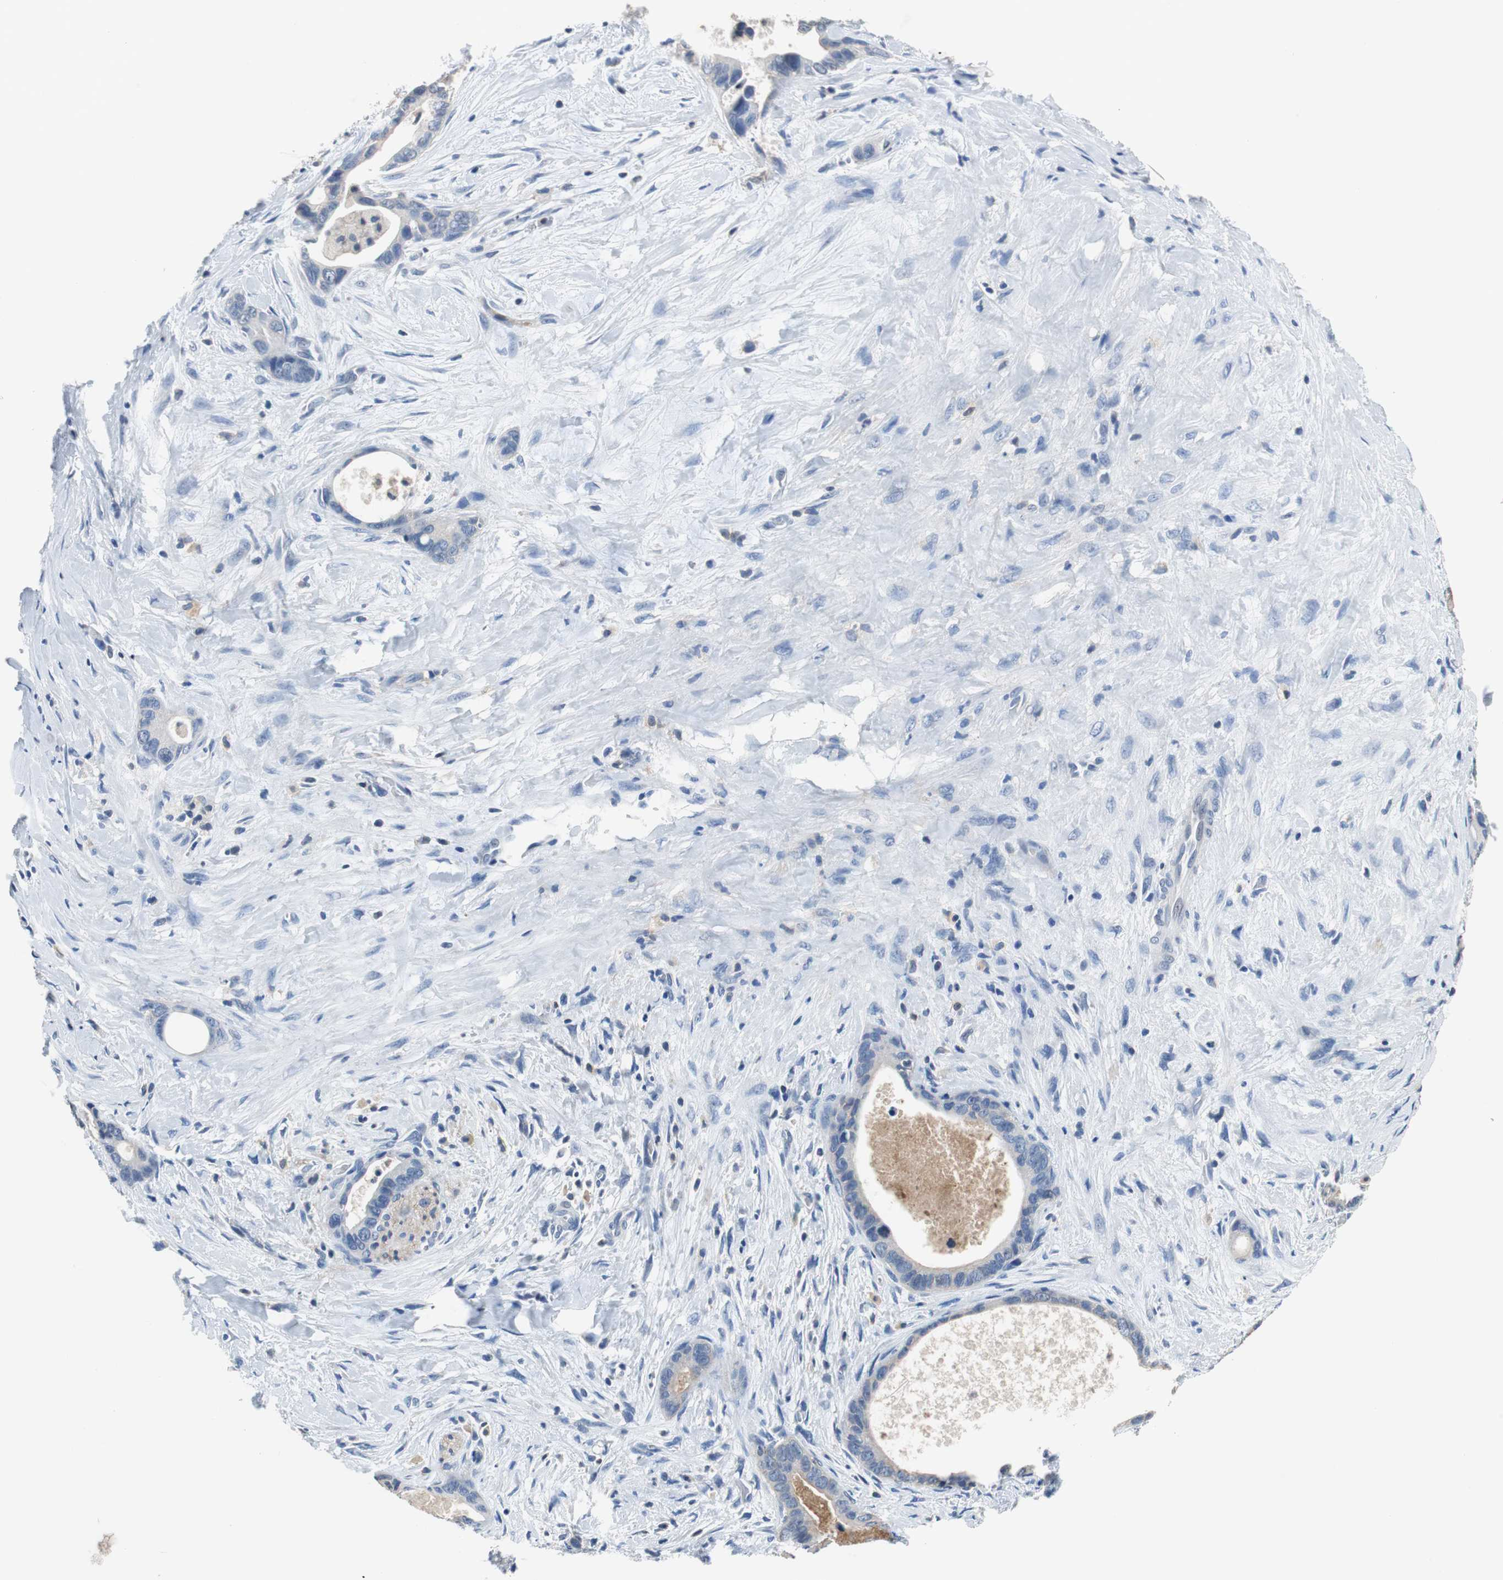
{"staining": {"intensity": "negative", "quantity": "none", "location": "none"}, "tissue": "liver cancer", "cell_type": "Tumor cells", "image_type": "cancer", "snomed": [{"axis": "morphology", "description": "Cholangiocarcinoma"}, {"axis": "topography", "description": "Liver"}], "caption": "Tumor cells show no significant protein expression in liver cancer.", "gene": "PRKCA", "patient": {"sex": "female", "age": 55}}